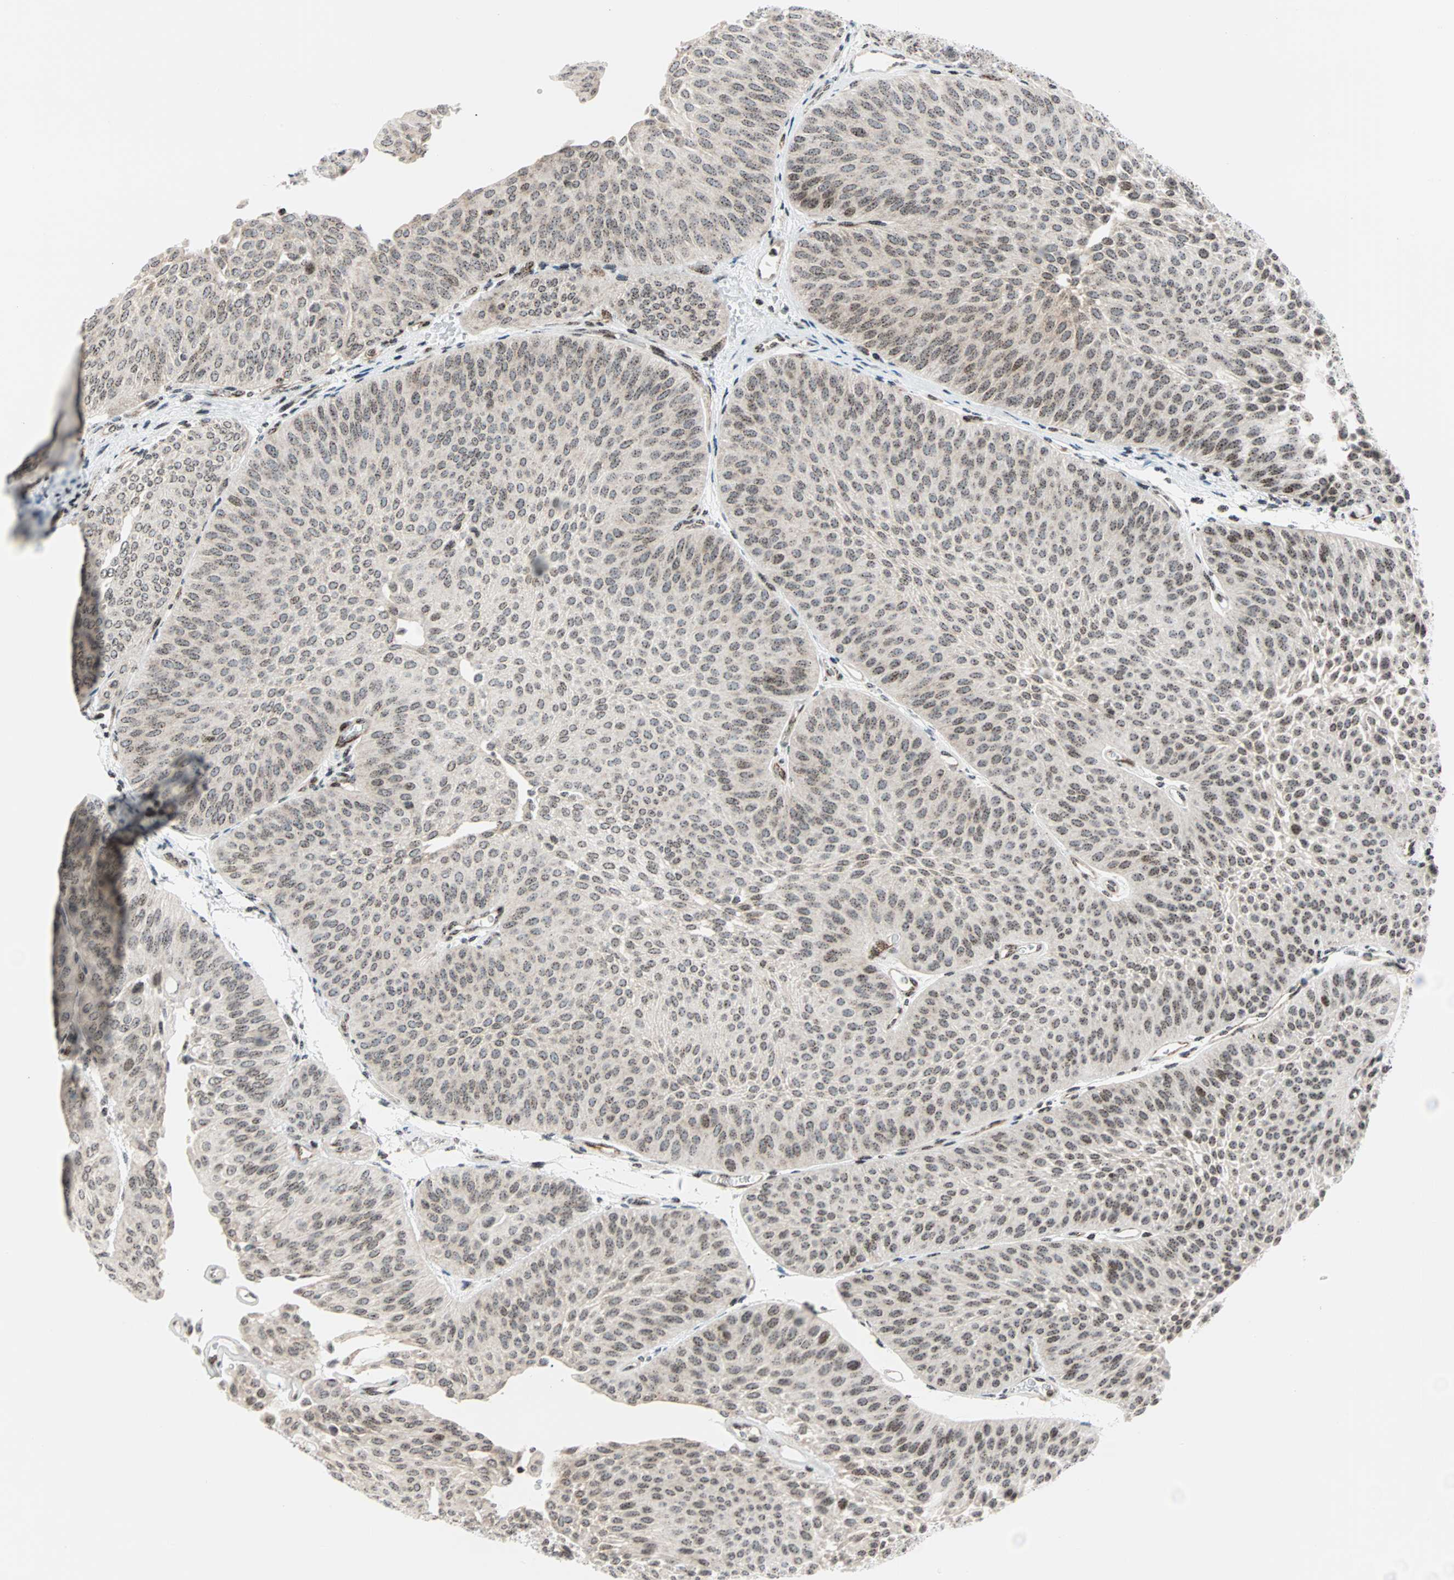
{"staining": {"intensity": "weak", "quantity": ">75%", "location": "nuclear"}, "tissue": "urothelial cancer", "cell_type": "Tumor cells", "image_type": "cancer", "snomed": [{"axis": "morphology", "description": "Urothelial carcinoma, Low grade"}, {"axis": "topography", "description": "Urinary bladder"}], "caption": "Immunohistochemistry of human urothelial cancer demonstrates low levels of weak nuclear staining in about >75% of tumor cells.", "gene": "CENPA", "patient": {"sex": "female", "age": 60}}